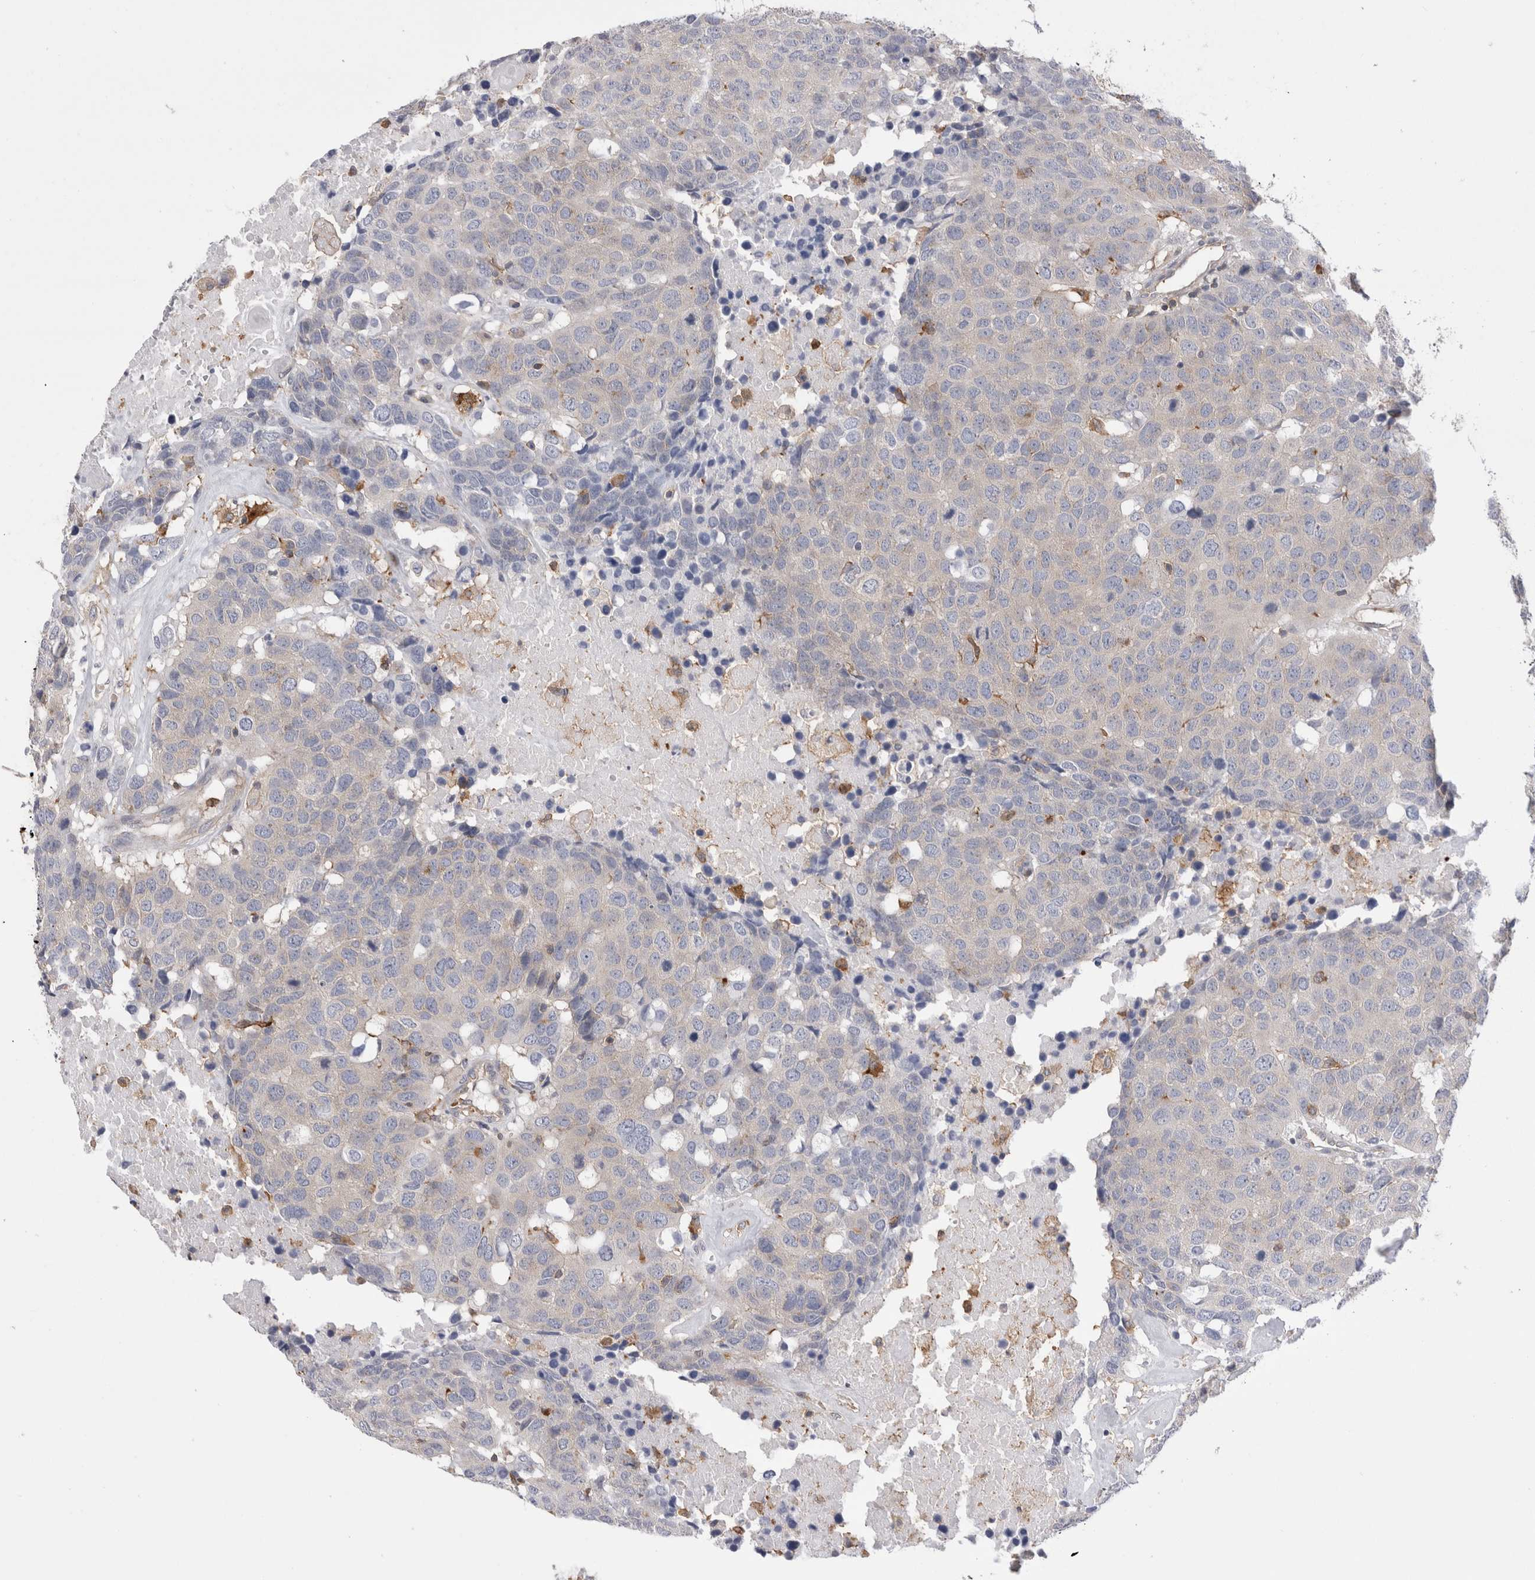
{"staining": {"intensity": "negative", "quantity": "none", "location": "none"}, "tissue": "head and neck cancer", "cell_type": "Tumor cells", "image_type": "cancer", "snomed": [{"axis": "morphology", "description": "Squamous cell carcinoma, NOS"}, {"axis": "topography", "description": "Head-Neck"}], "caption": "Immunohistochemistry of squamous cell carcinoma (head and neck) displays no positivity in tumor cells. Nuclei are stained in blue.", "gene": "RAB11FIP1", "patient": {"sex": "male", "age": 66}}